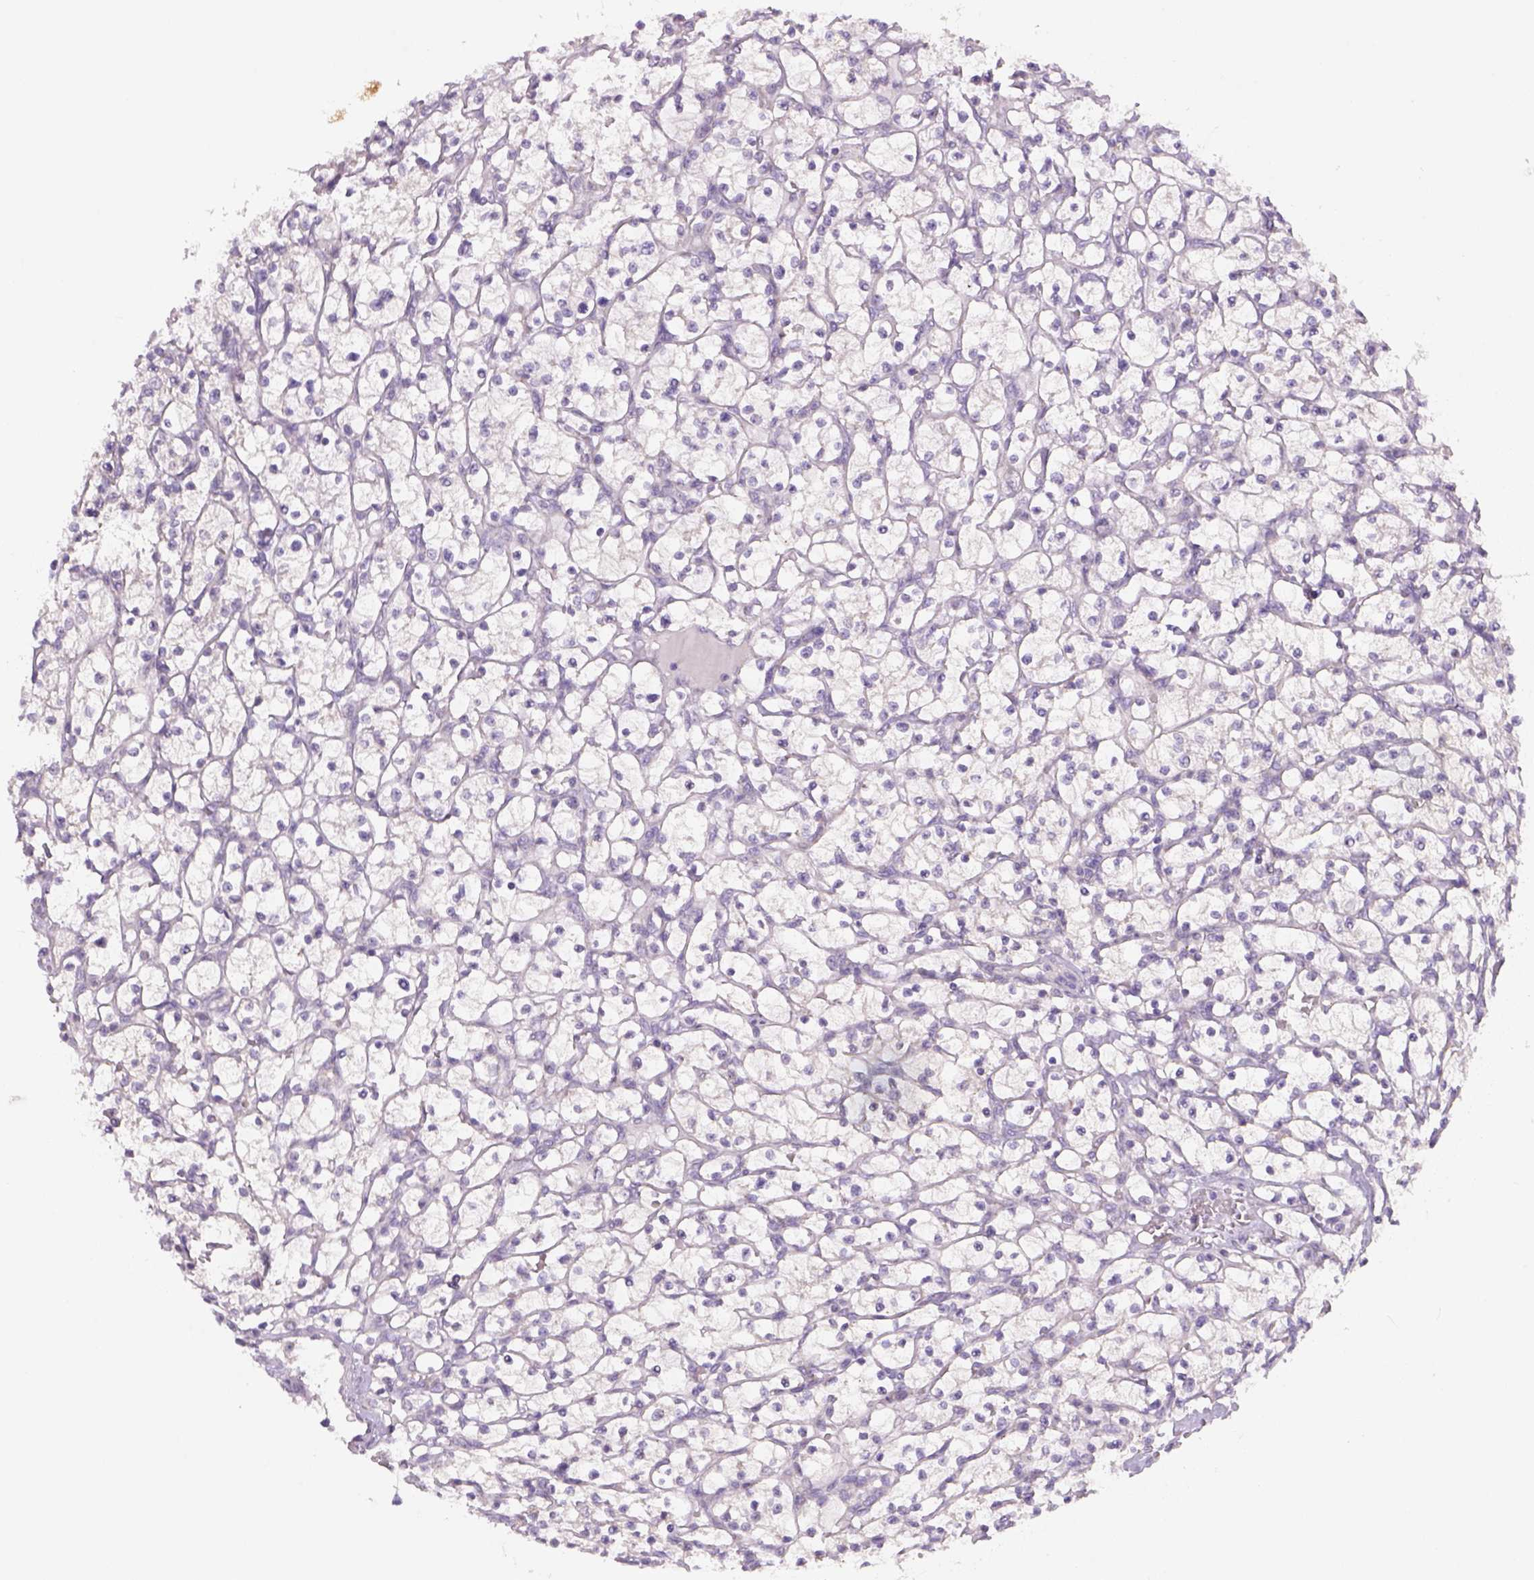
{"staining": {"intensity": "negative", "quantity": "none", "location": "none"}, "tissue": "renal cancer", "cell_type": "Tumor cells", "image_type": "cancer", "snomed": [{"axis": "morphology", "description": "Adenocarcinoma, NOS"}, {"axis": "topography", "description": "Kidney"}], "caption": "Immunohistochemistry photomicrograph of renal cancer stained for a protein (brown), which exhibits no positivity in tumor cells. Brightfield microscopy of immunohistochemistry (IHC) stained with DAB (3,3'-diaminobenzidine) (brown) and hematoxylin (blue), captured at high magnification.", "gene": "ADGRV1", "patient": {"sex": "female", "age": 64}}